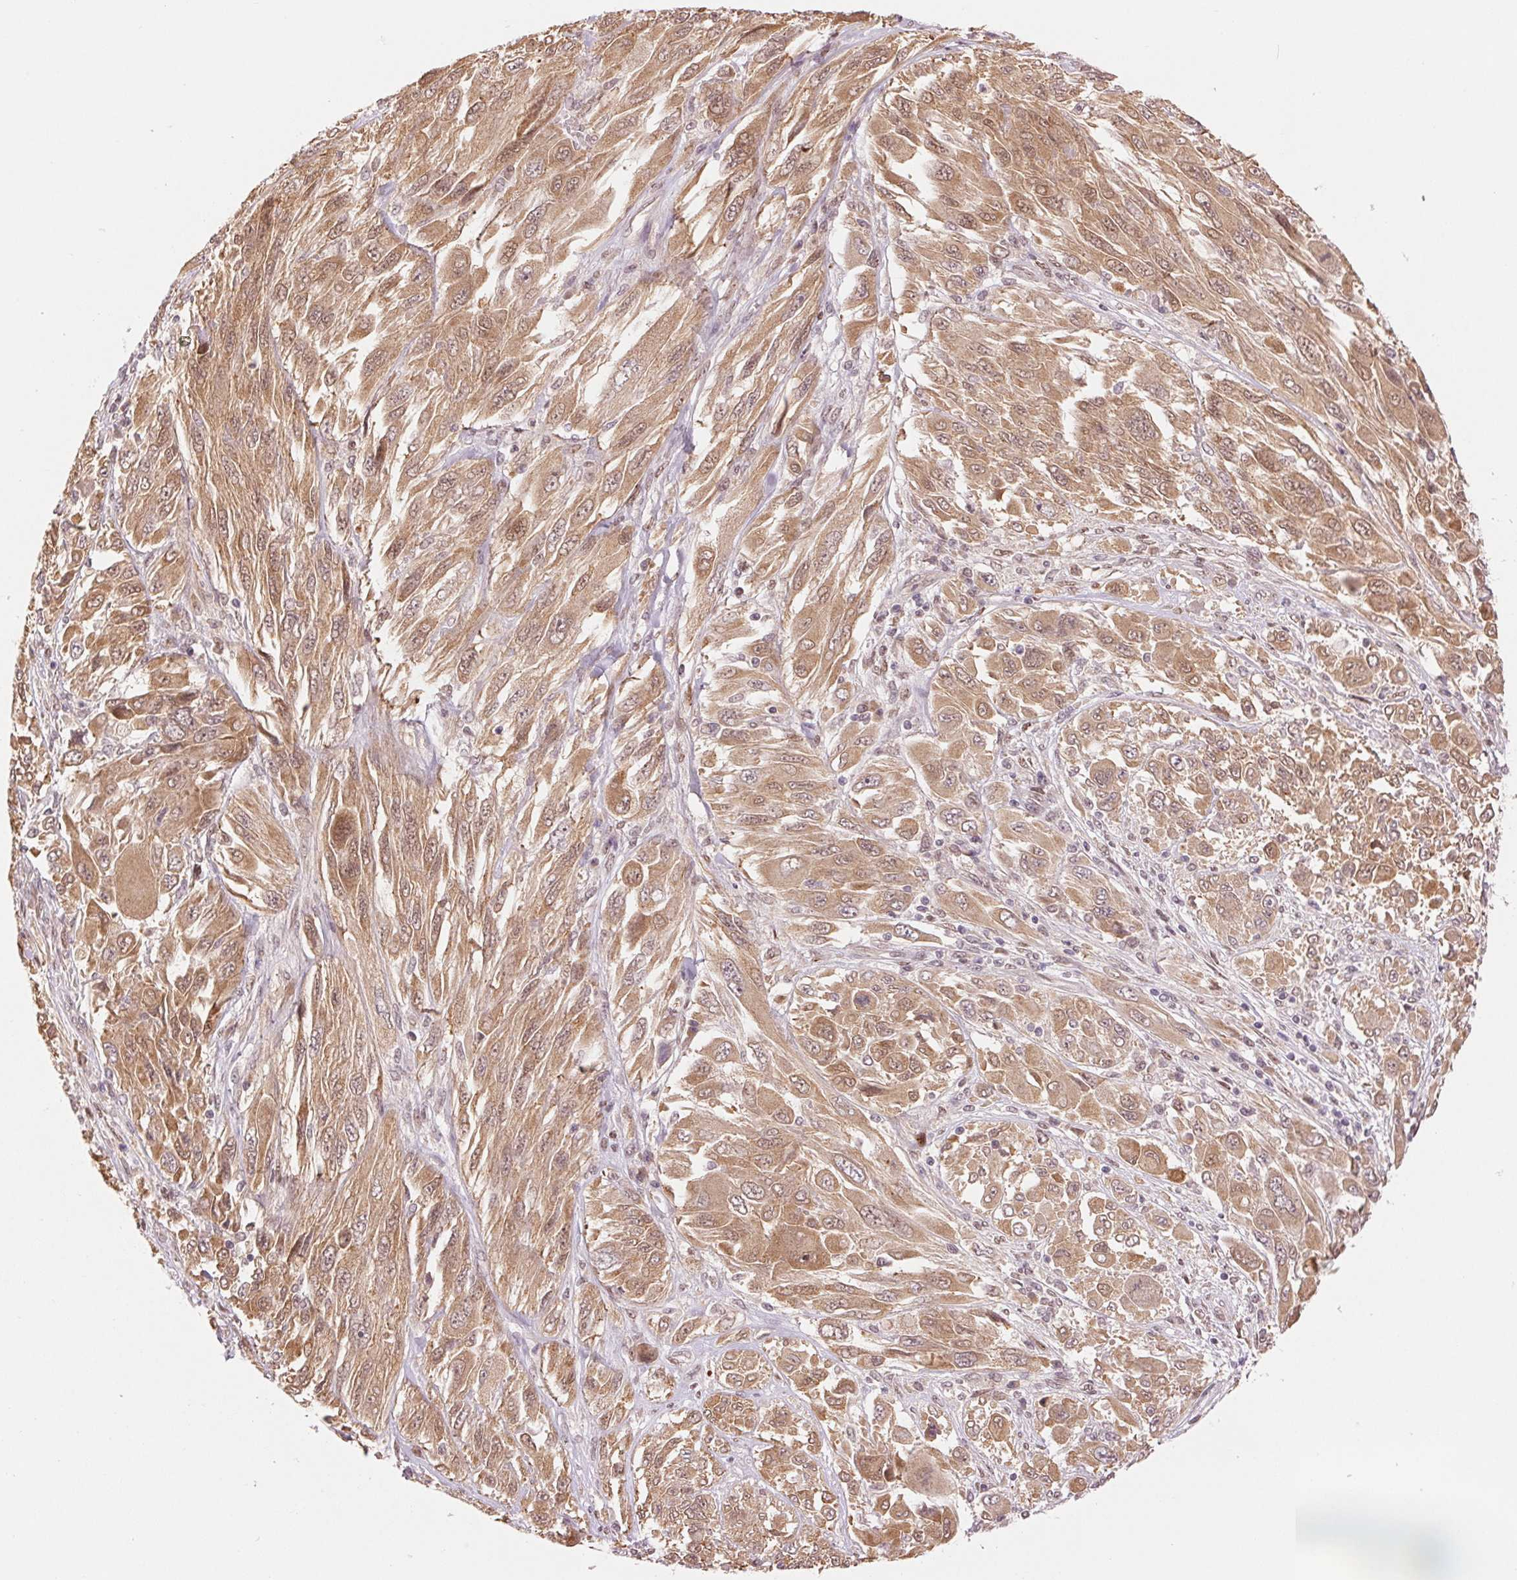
{"staining": {"intensity": "moderate", "quantity": ">75%", "location": "cytoplasmic/membranous"}, "tissue": "melanoma", "cell_type": "Tumor cells", "image_type": "cancer", "snomed": [{"axis": "morphology", "description": "Malignant melanoma, NOS"}, {"axis": "topography", "description": "Skin"}], "caption": "A photomicrograph of melanoma stained for a protein shows moderate cytoplasmic/membranous brown staining in tumor cells.", "gene": "ERI3", "patient": {"sex": "female", "age": 91}}